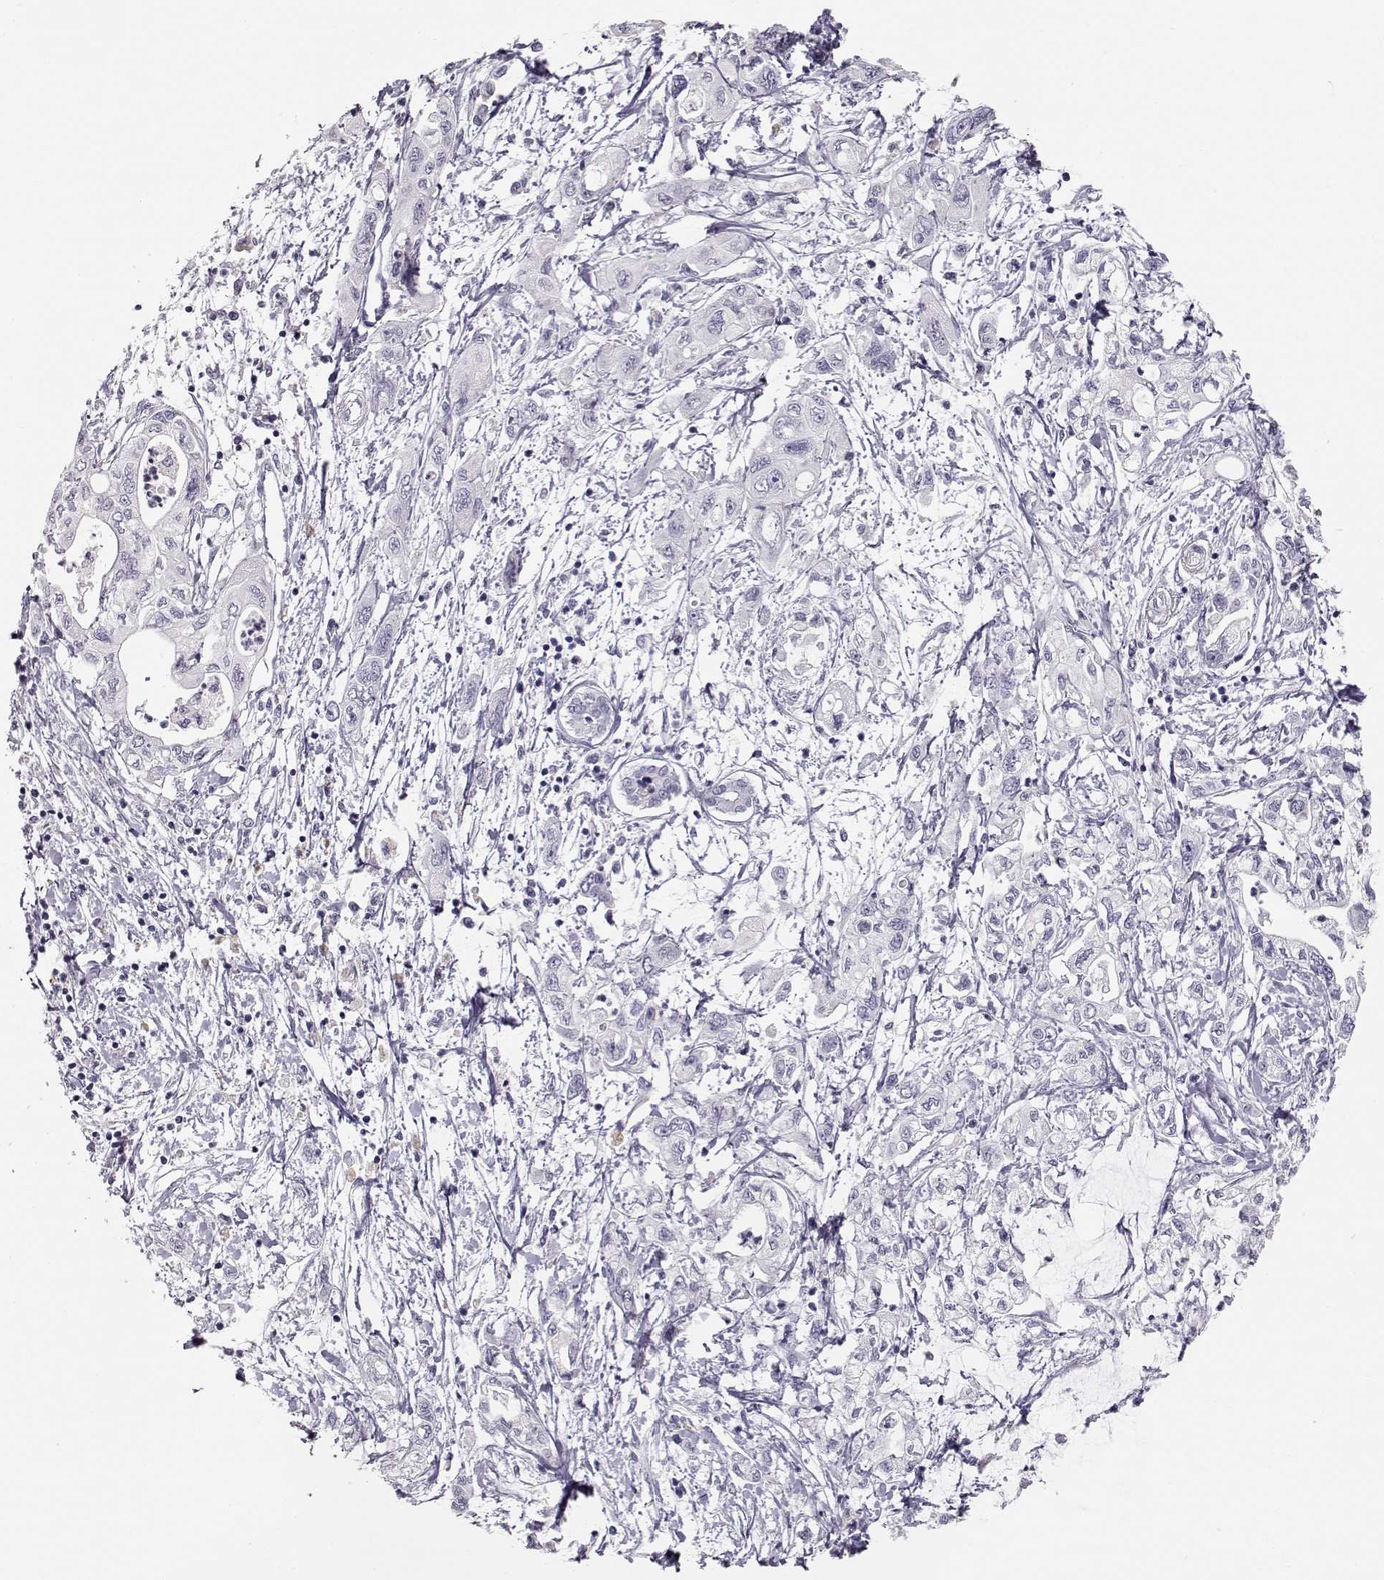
{"staining": {"intensity": "negative", "quantity": "none", "location": "none"}, "tissue": "pancreatic cancer", "cell_type": "Tumor cells", "image_type": "cancer", "snomed": [{"axis": "morphology", "description": "Adenocarcinoma, NOS"}, {"axis": "topography", "description": "Pancreas"}], "caption": "Pancreatic adenocarcinoma stained for a protein using IHC demonstrates no positivity tumor cells.", "gene": "TTC26", "patient": {"sex": "male", "age": 54}}